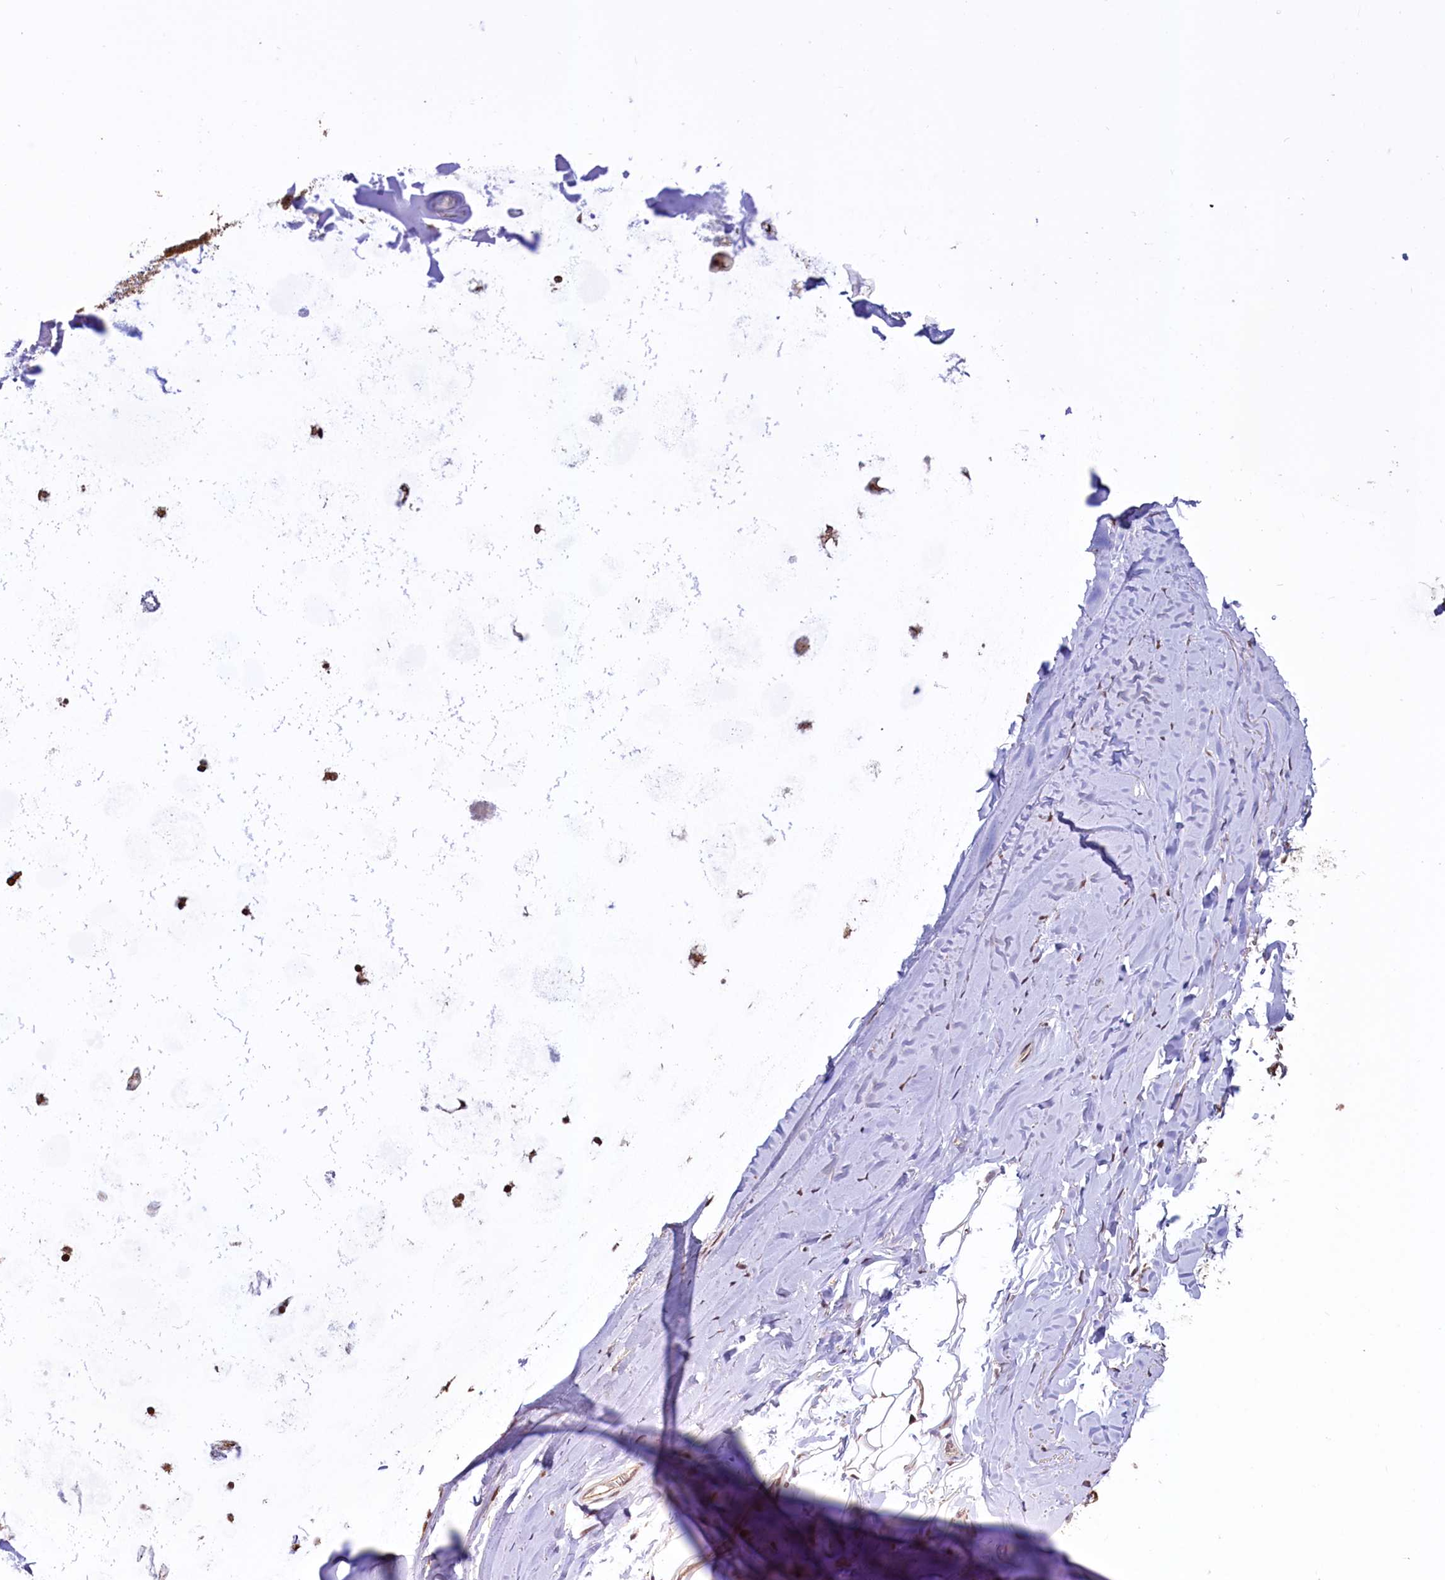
{"staining": {"intensity": "moderate", "quantity": ">75%", "location": "nuclear"}, "tissue": "adipose tissue", "cell_type": "Adipocytes", "image_type": "normal", "snomed": [{"axis": "morphology", "description": "Normal tissue, NOS"}, {"axis": "topography", "description": "Lymph node"}, {"axis": "topography", "description": "Bronchus"}], "caption": "Brown immunohistochemical staining in unremarkable human adipose tissue reveals moderate nuclear positivity in approximately >75% of adipocytes.", "gene": "PHC3", "patient": {"sex": "male", "age": 63}}